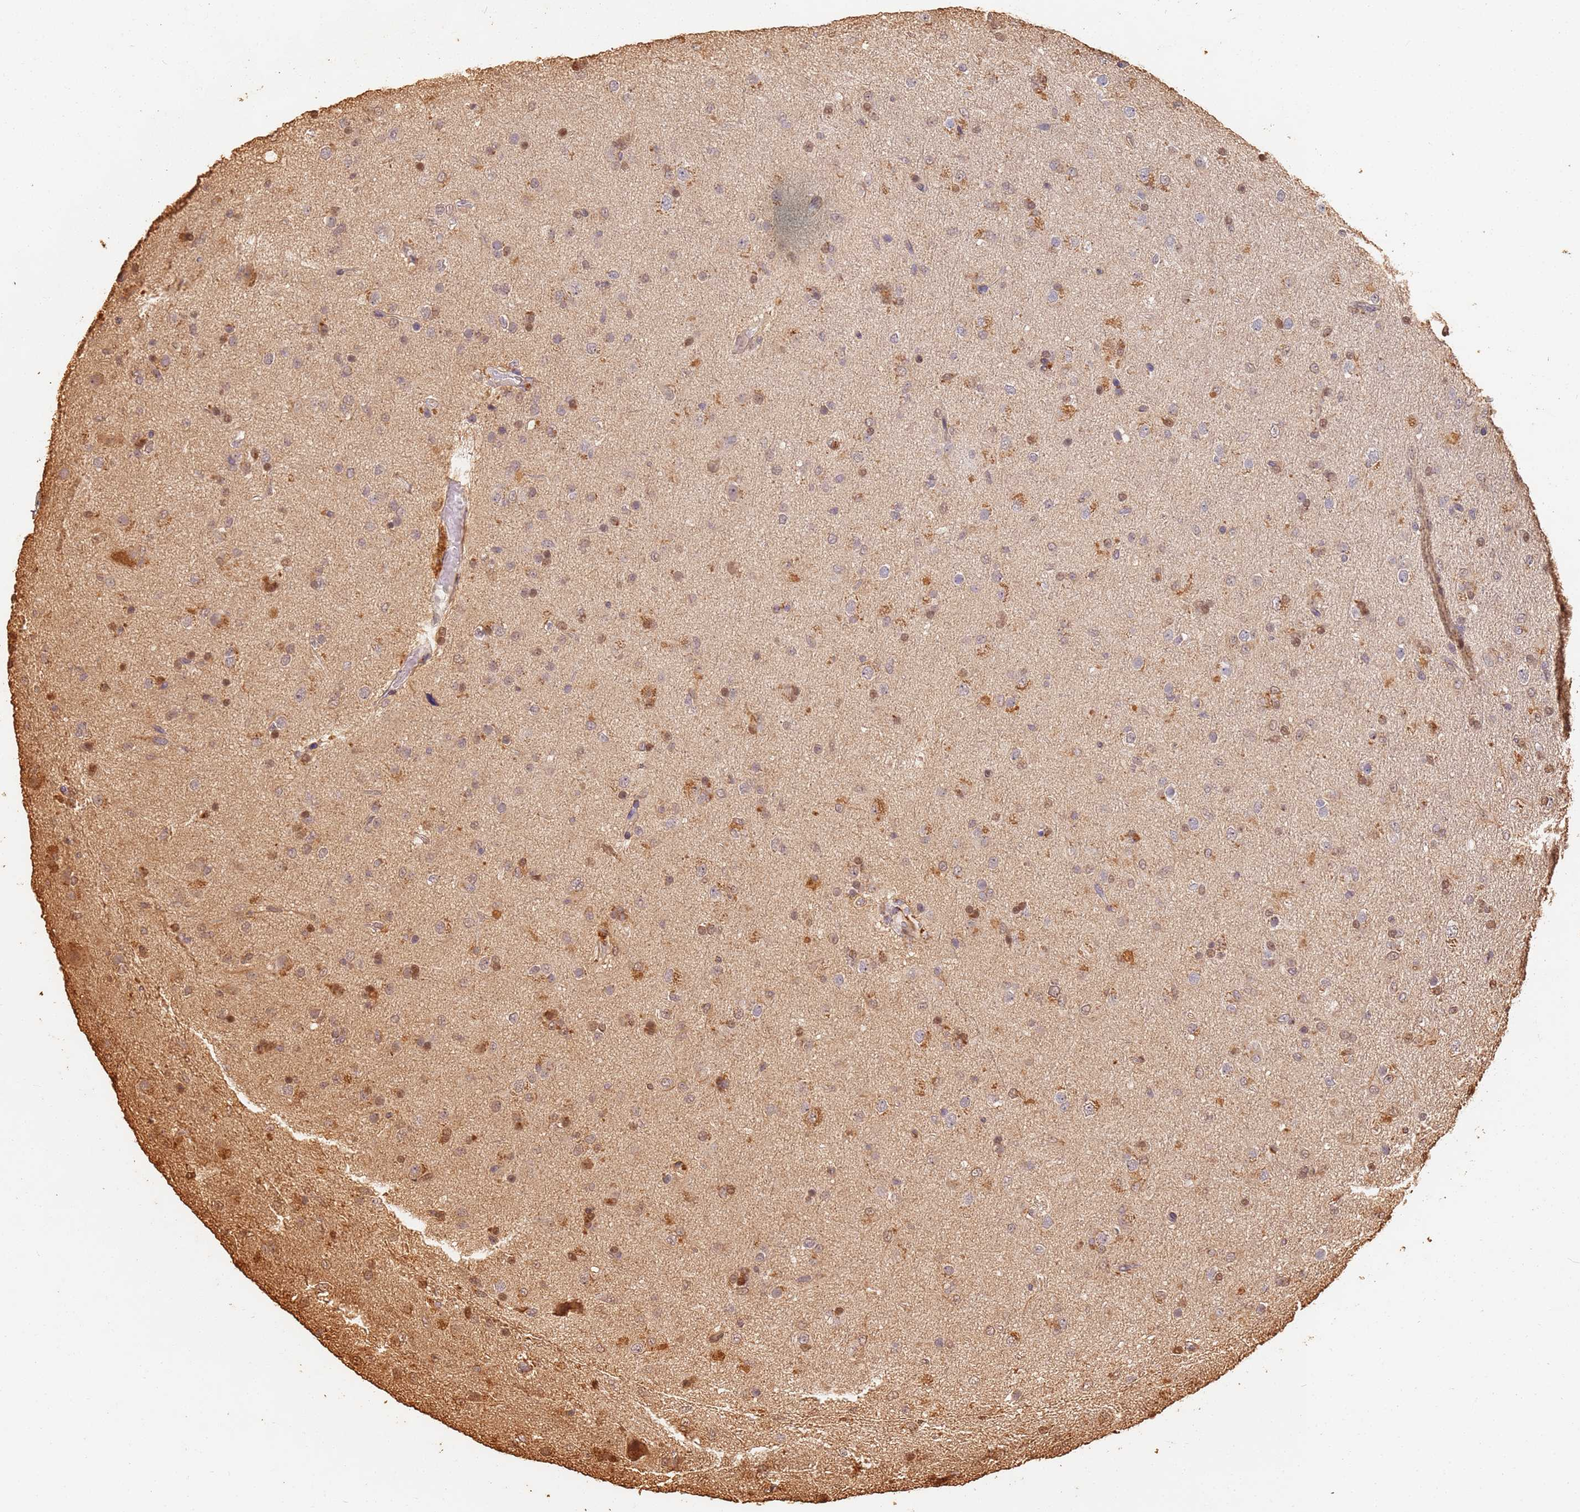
{"staining": {"intensity": "moderate", "quantity": "<25%", "location": "cytoplasmic/membranous,nuclear"}, "tissue": "glioma", "cell_type": "Tumor cells", "image_type": "cancer", "snomed": [{"axis": "morphology", "description": "Glioma, malignant, Low grade"}, {"axis": "topography", "description": "Brain"}], "caption": "Immunohistochemistry image of neoplastic tissue: human glioma stained using immunohistochemistry (IHC) shows low levels of moderate protein expression localized specifically in the cytoplasmic/membranous and nuclear of tumor cells, appearing as a cytoplasmic/membranous and nuclear brown color.", "gene": "JAK2", "patient": {"sex": "male", "age": 65}}